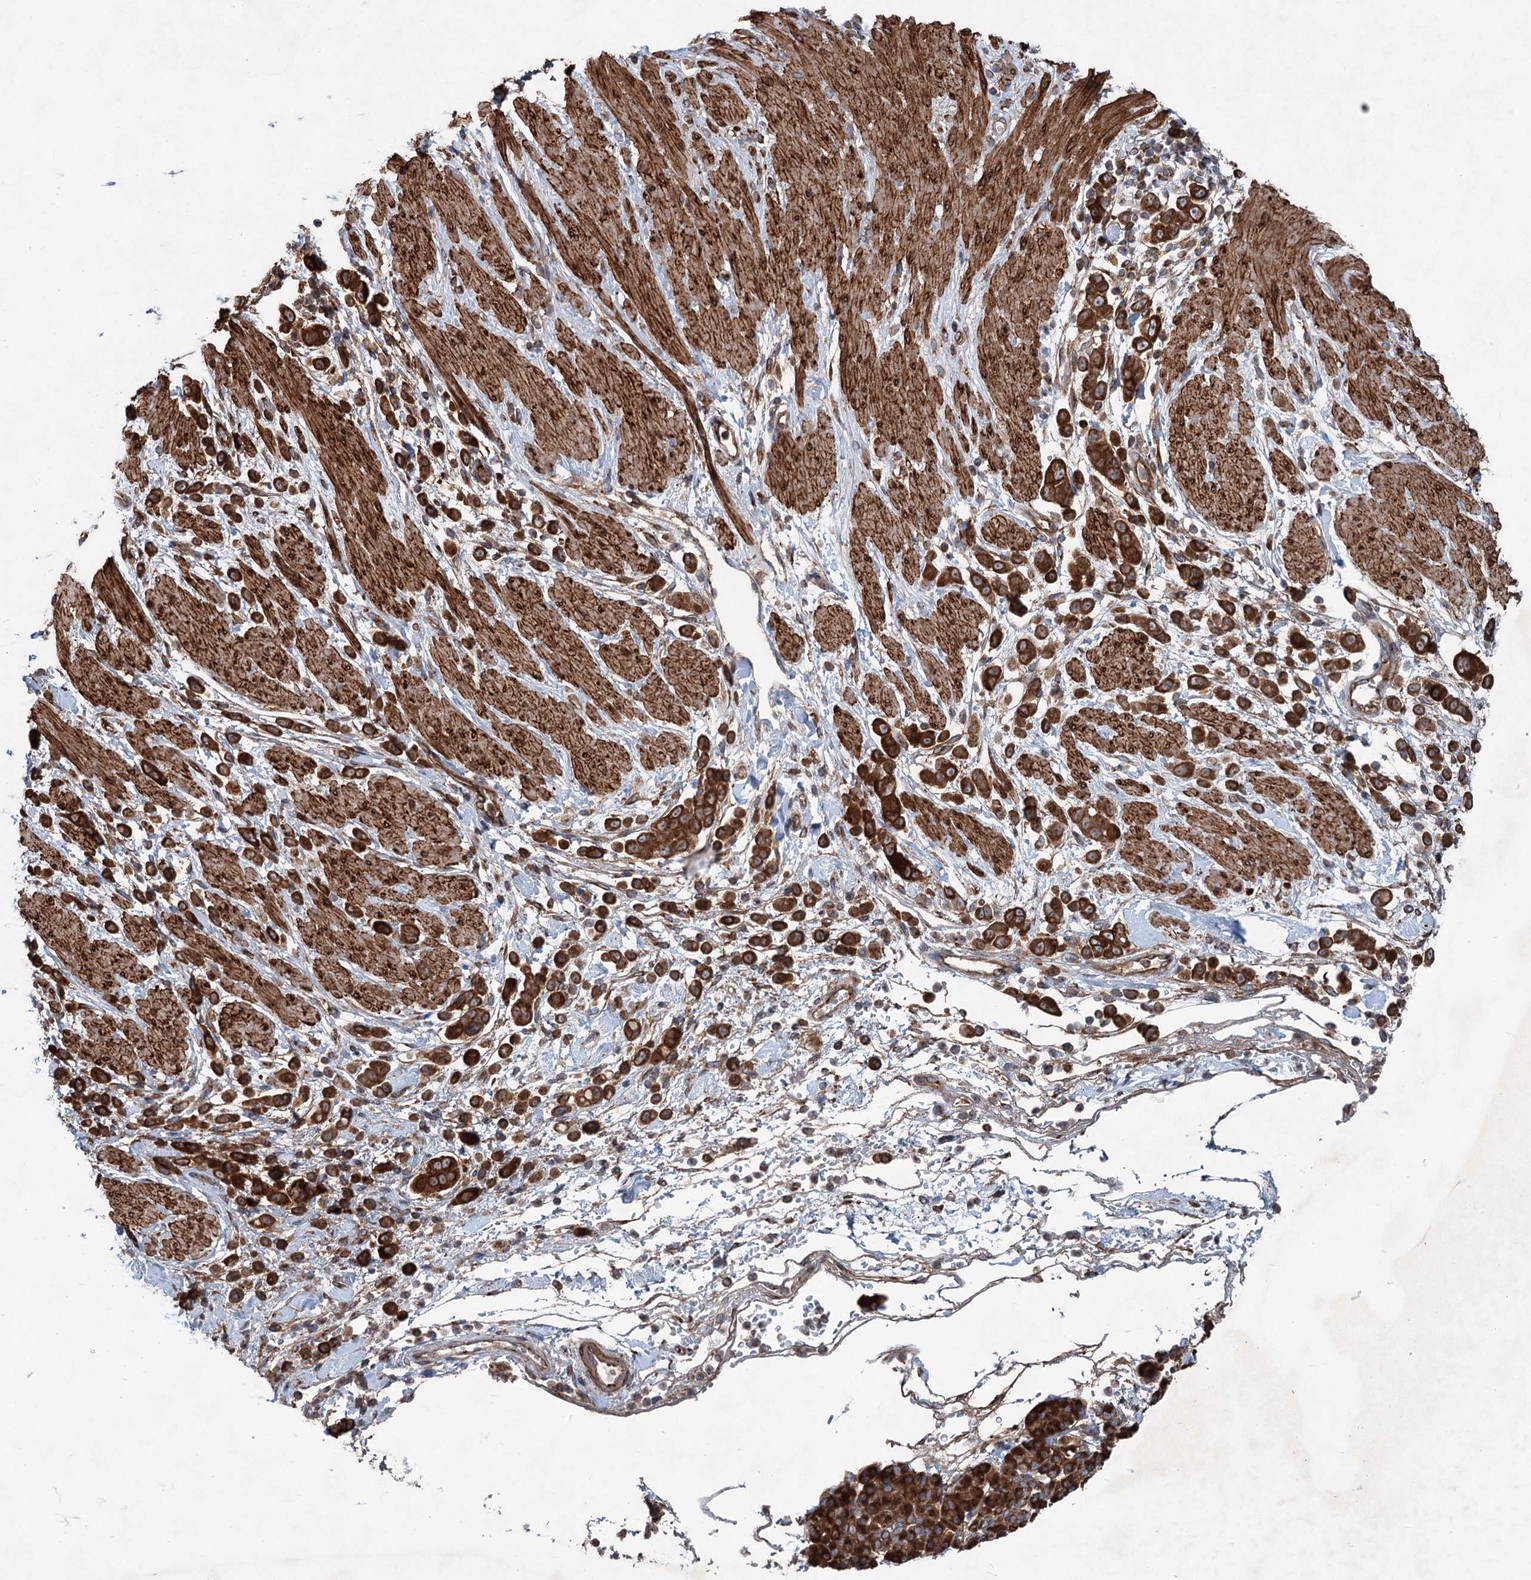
{"staining": {"intensity": "strong", "quantity": ">75%", "location": "cytoplasmic/membranous"}, "tissue": "pancreatic cancer", "cell_type": "Tumor cells", "image_type": "cancer", "snomed": [{"axis": "morphology", "description": "Normal tissue, NOS"}, {"axis": "morphology", "description": "Adenocarcinoma, NOS"}, {"axis": "topography", "description": "Pancreas"}], "caption": "A photomicrograph showing strong cytoplasmic/membranous positivity in about >75% of tumor cells in pancreatic adenocarcinoma, as visualized by brown immunohistochemical staining.", "gene": "CALCOCO1", "patient": {"sex": "female", "age": 64}}